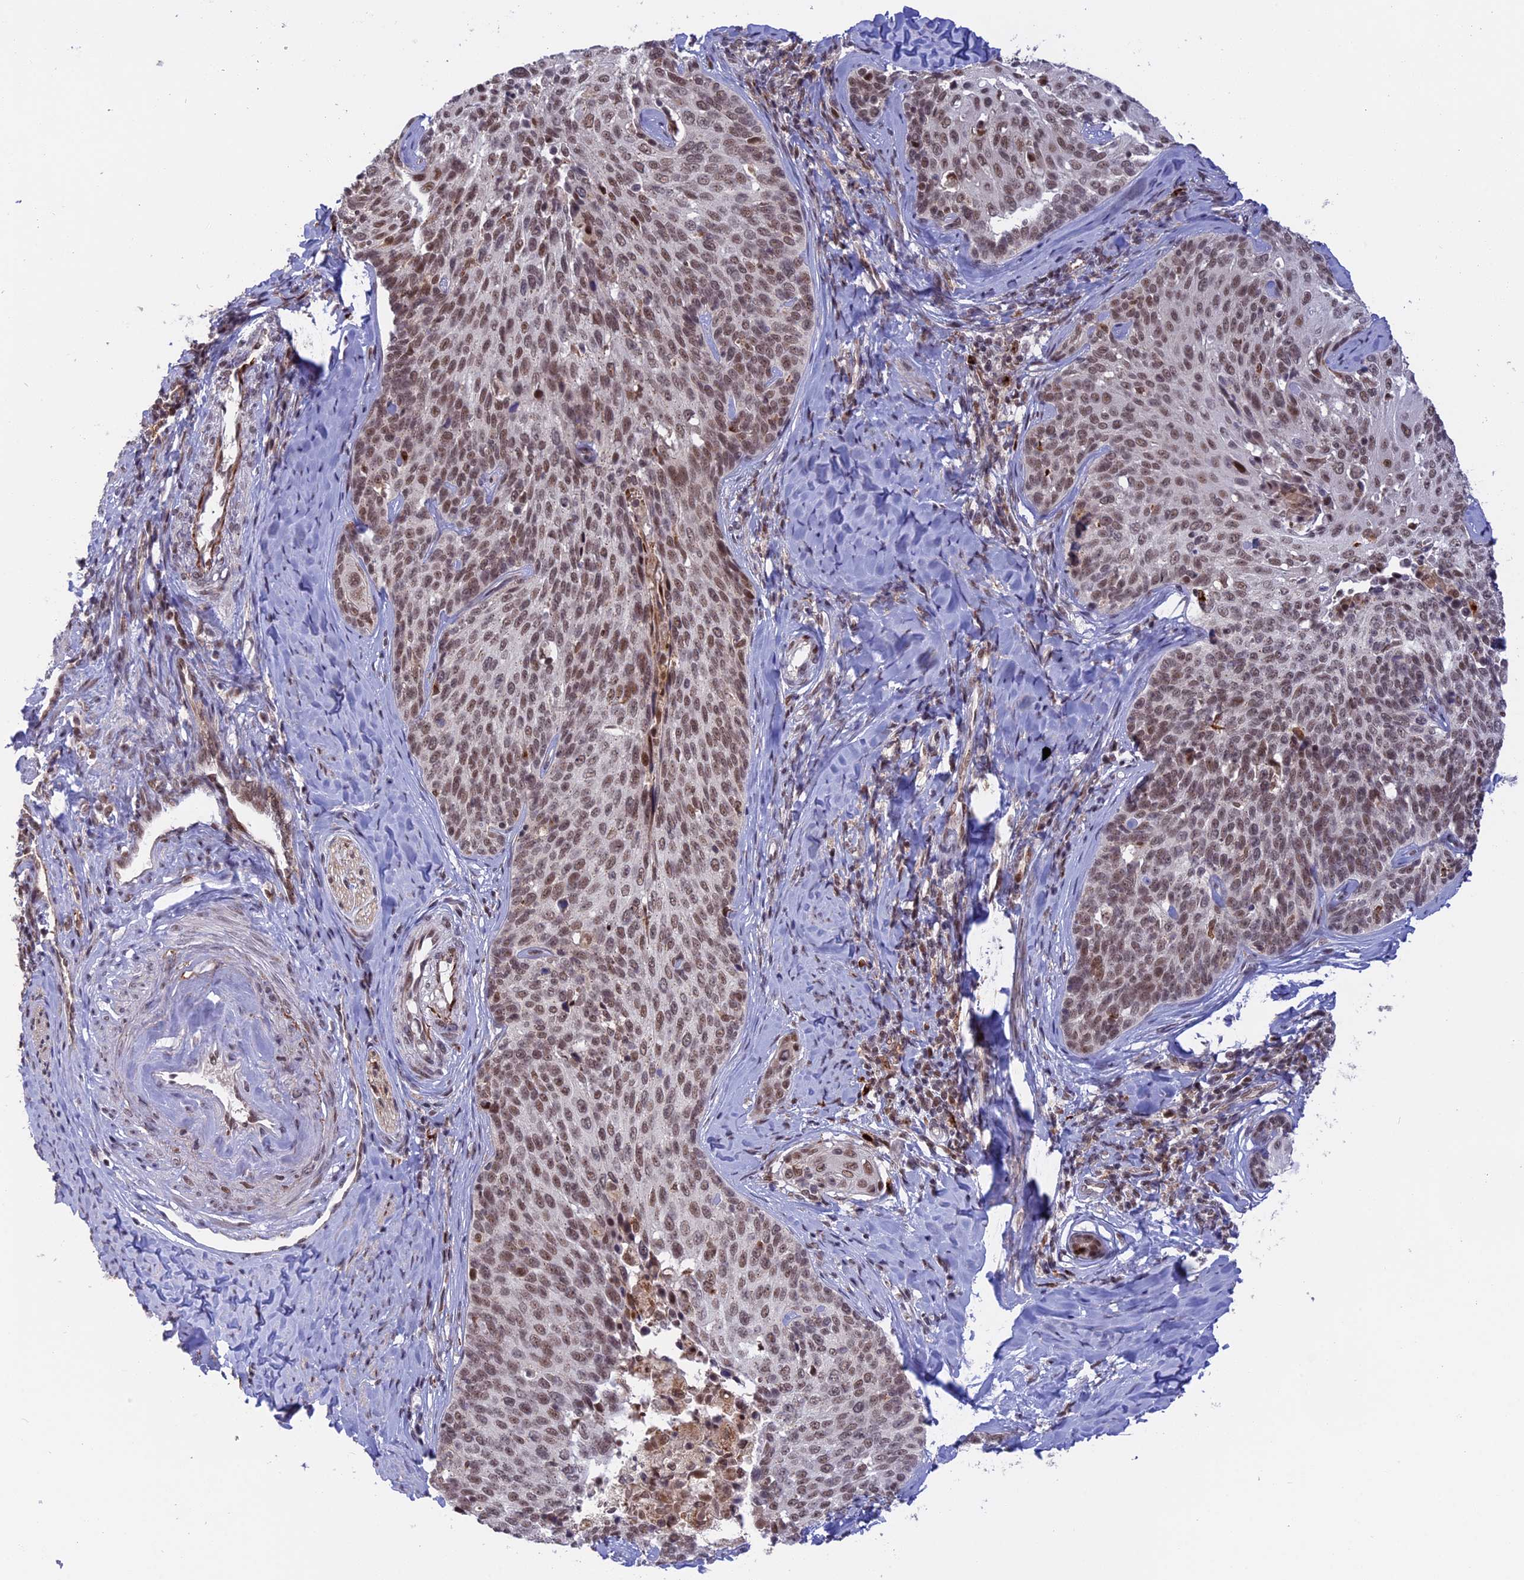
{"staining": {"intensity": "moderate", "quantity": ">75%", "location": "nuclear"}, "tissue": "cervical cancer", "cell_type": "Tumor cells", "image_type": "cancer", "snomed": [{"axis": "morphology", "description": "Squamous cell carcinoma, NOS"}, {"axis": "topography", "description": "Cervix"}], "caption": "IHC of cervical cancer demonstrates medium levels of moderate nuclear staining in about >75% of tumor cells. Nuclei are stained in blue.", "gene": "POLR2C", "patient": {"sex": "female", "age": 50}}